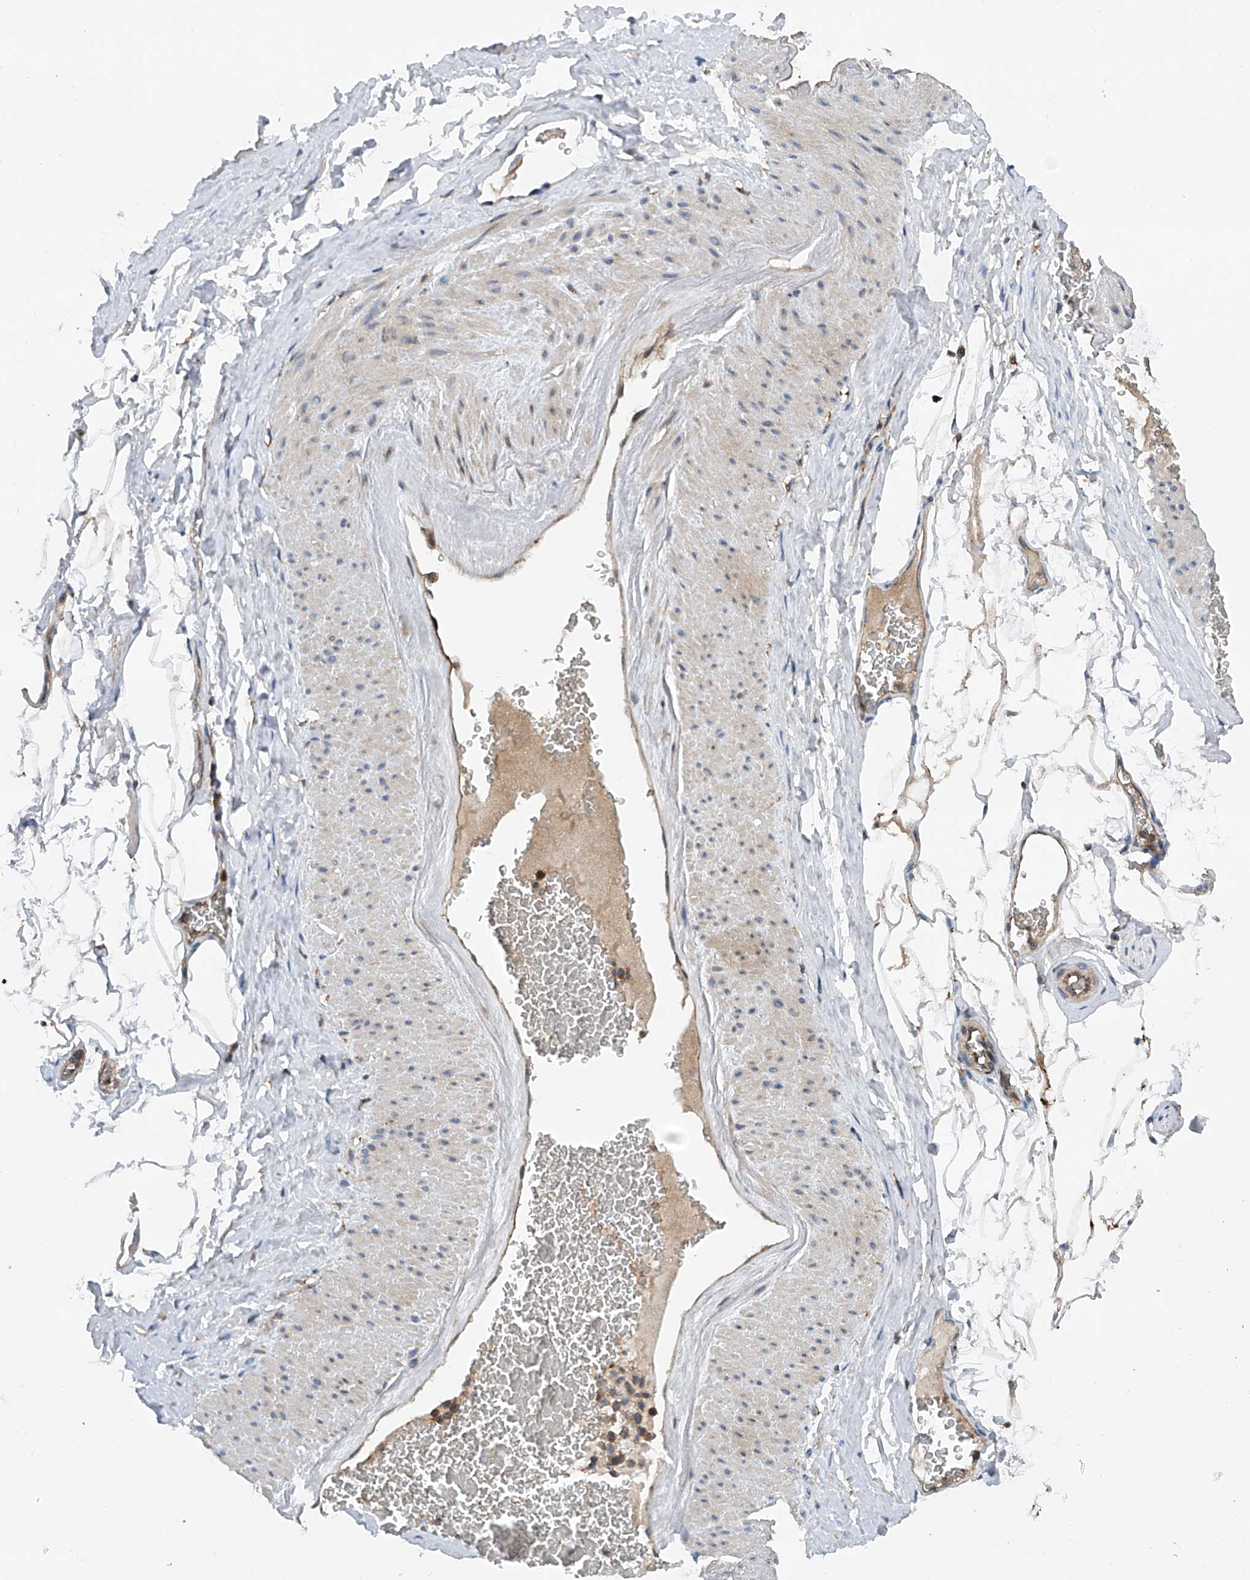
{"staining": {"intensity": "negative", "quantity": "none", "location": "none"}, "tissue": "adipose tissue", "cell_type": "Adipocytes", "image_type": "normal", "snomed": [{"axis": "morphology", "description": "Normal tissue, NOS"}, {"axis": "morphology", "description": "Adenocarcinoma, Low grade"}, {"axis": "topography", "description": "Prostate"}, {"axis": "topography", "description": "Peripheral nerve tissue"}], "caption": "A histopathology image of adipose tissue stained for a protein demonstrates no brown staining in adipocytes.", "gene": "SMAP1", "patient": {"sex": "male", "age": 63}}